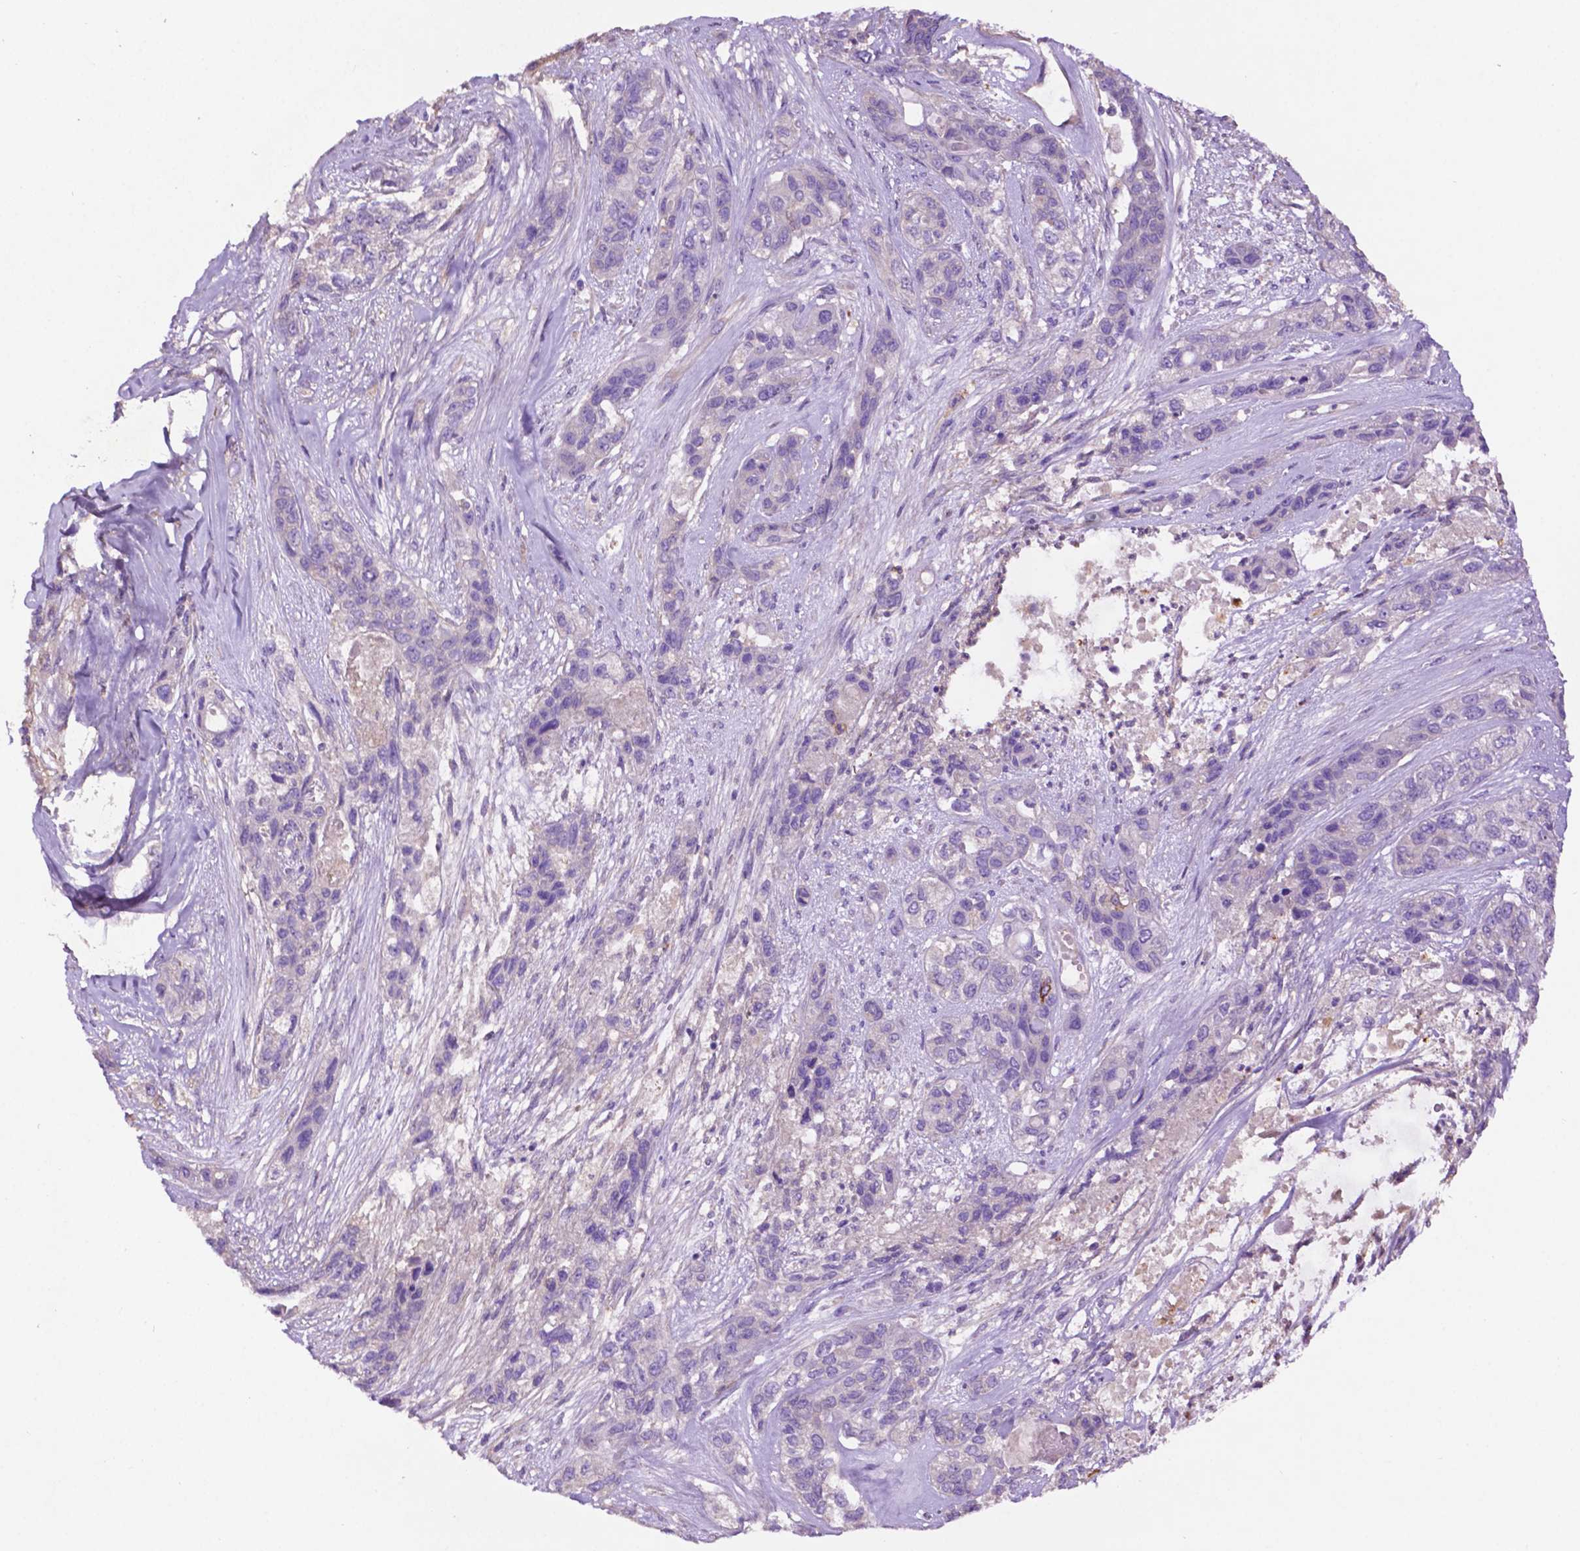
{"staining": {"intensity": "negative", "quantity": "none", "location": "none"}, "tissue": "lung cancer", "cell_type": "Tumor cells", "image_type": "cancer", "snomed": [{"axis": "morphology", "description": "Squamous cell carcinoma, NOS"}, {"axis": "topography", "description": "Lung"}], "caption": "Photomicrograph shows no significant protein positivity in tumor cells of lung squamous cell carcinoma.", "gene": "GDPD5", "patient": {"sex": "female", "age": 70}}